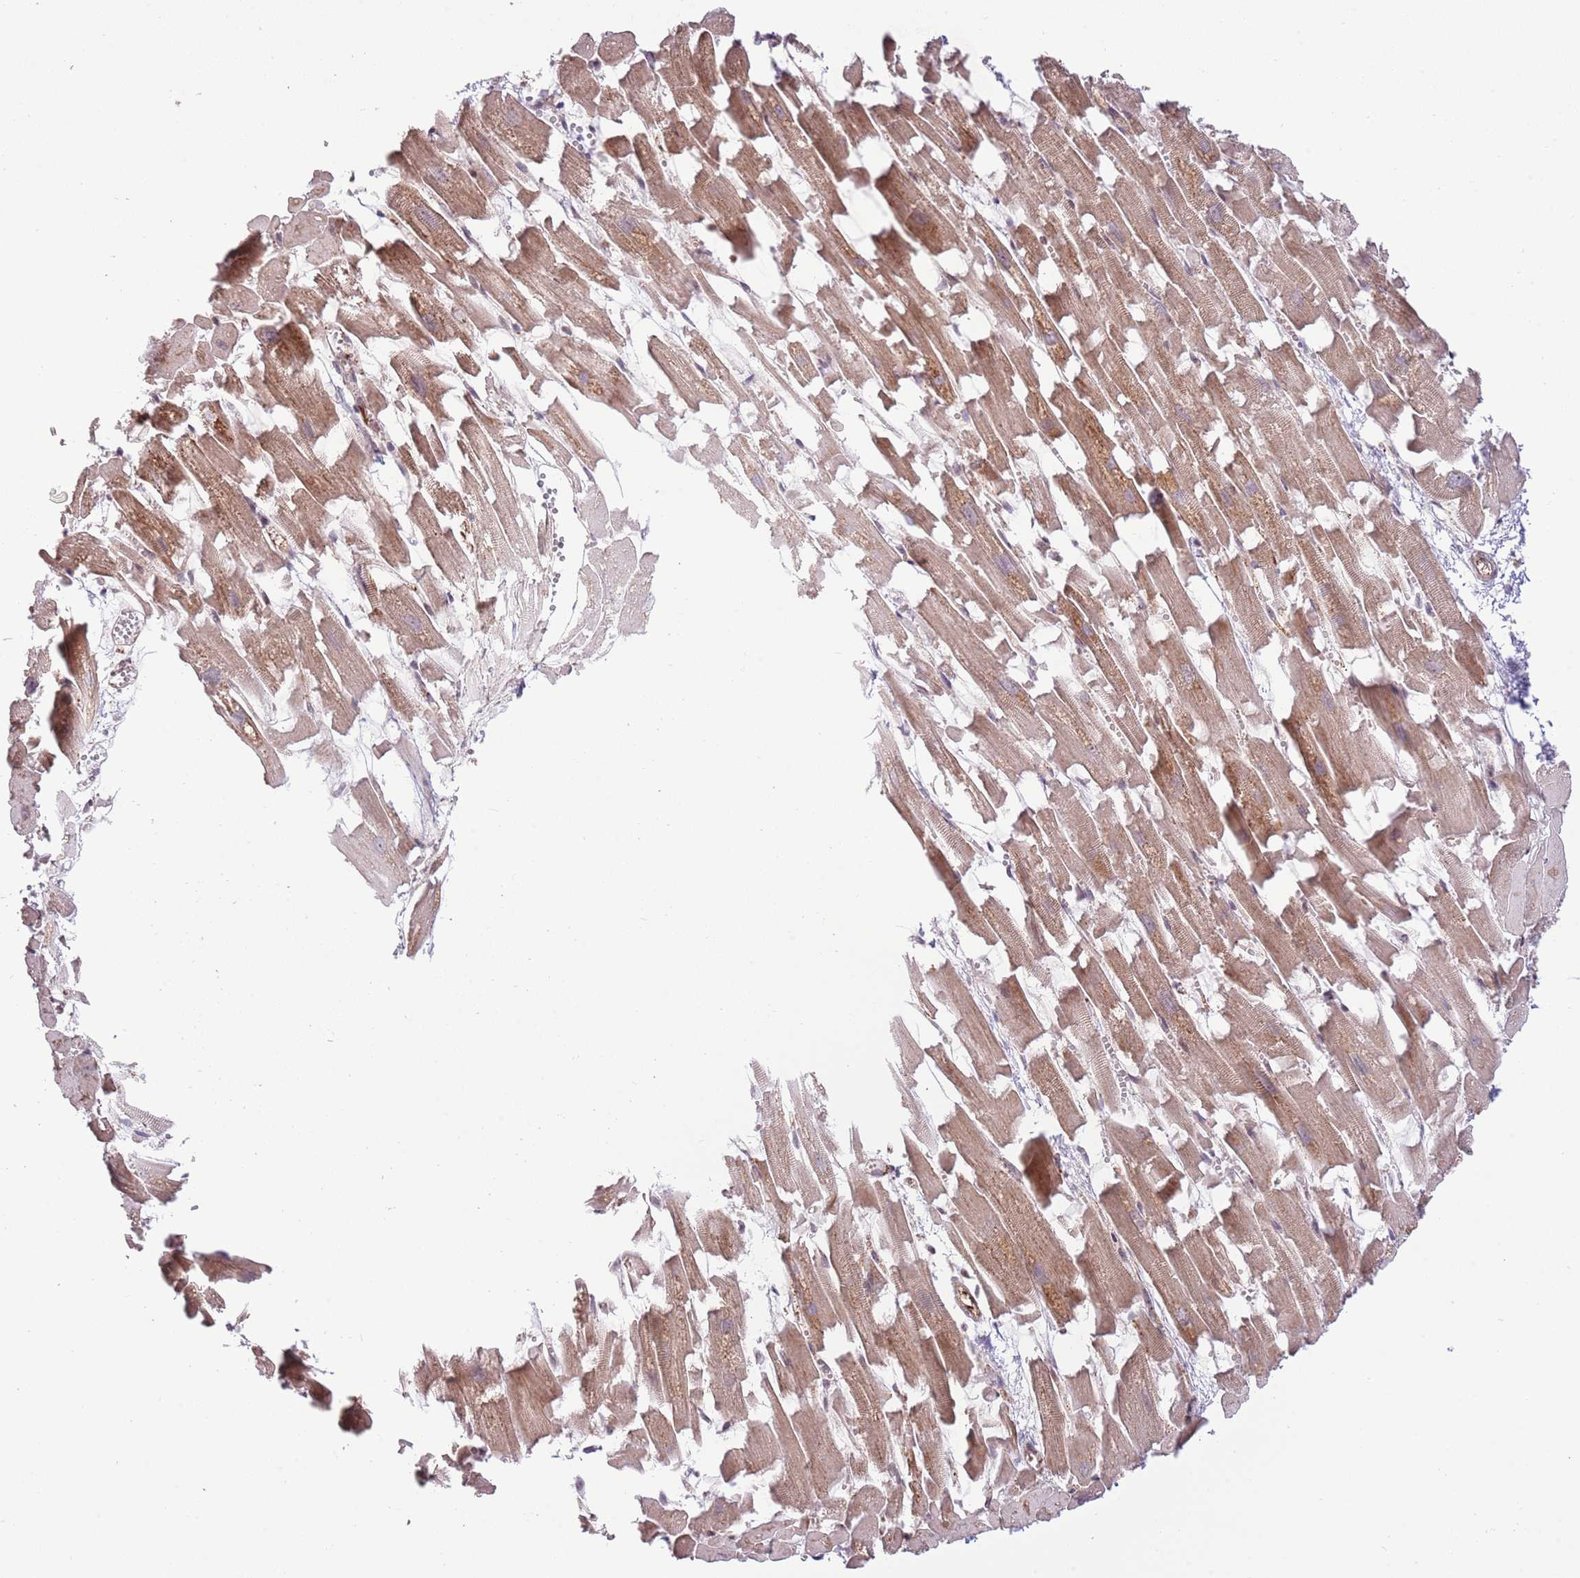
{"staining": {"intensity": "moderate", "quantity": ">75%", "location": "cytoplasmic/membranous"}, "tissue": "heart muscle", "cell_type": "Cardiomyocytes", "image_type": "normal", "snomed": [{"axis": "morphology", "description": "Normal tissue, NOS"}, {"axis": "topography", "description": "Heart"}], "caption": "IHC (DAB (3,3'-diaminobenzidine)) staining of unremarkable heart muscle exhibits moderate cytoplasmic/membranous protein positivity in approximately >75% of cardiomyocytes.", "gene": "DPP10", "patient": {"sex": "female", "age": 64}}